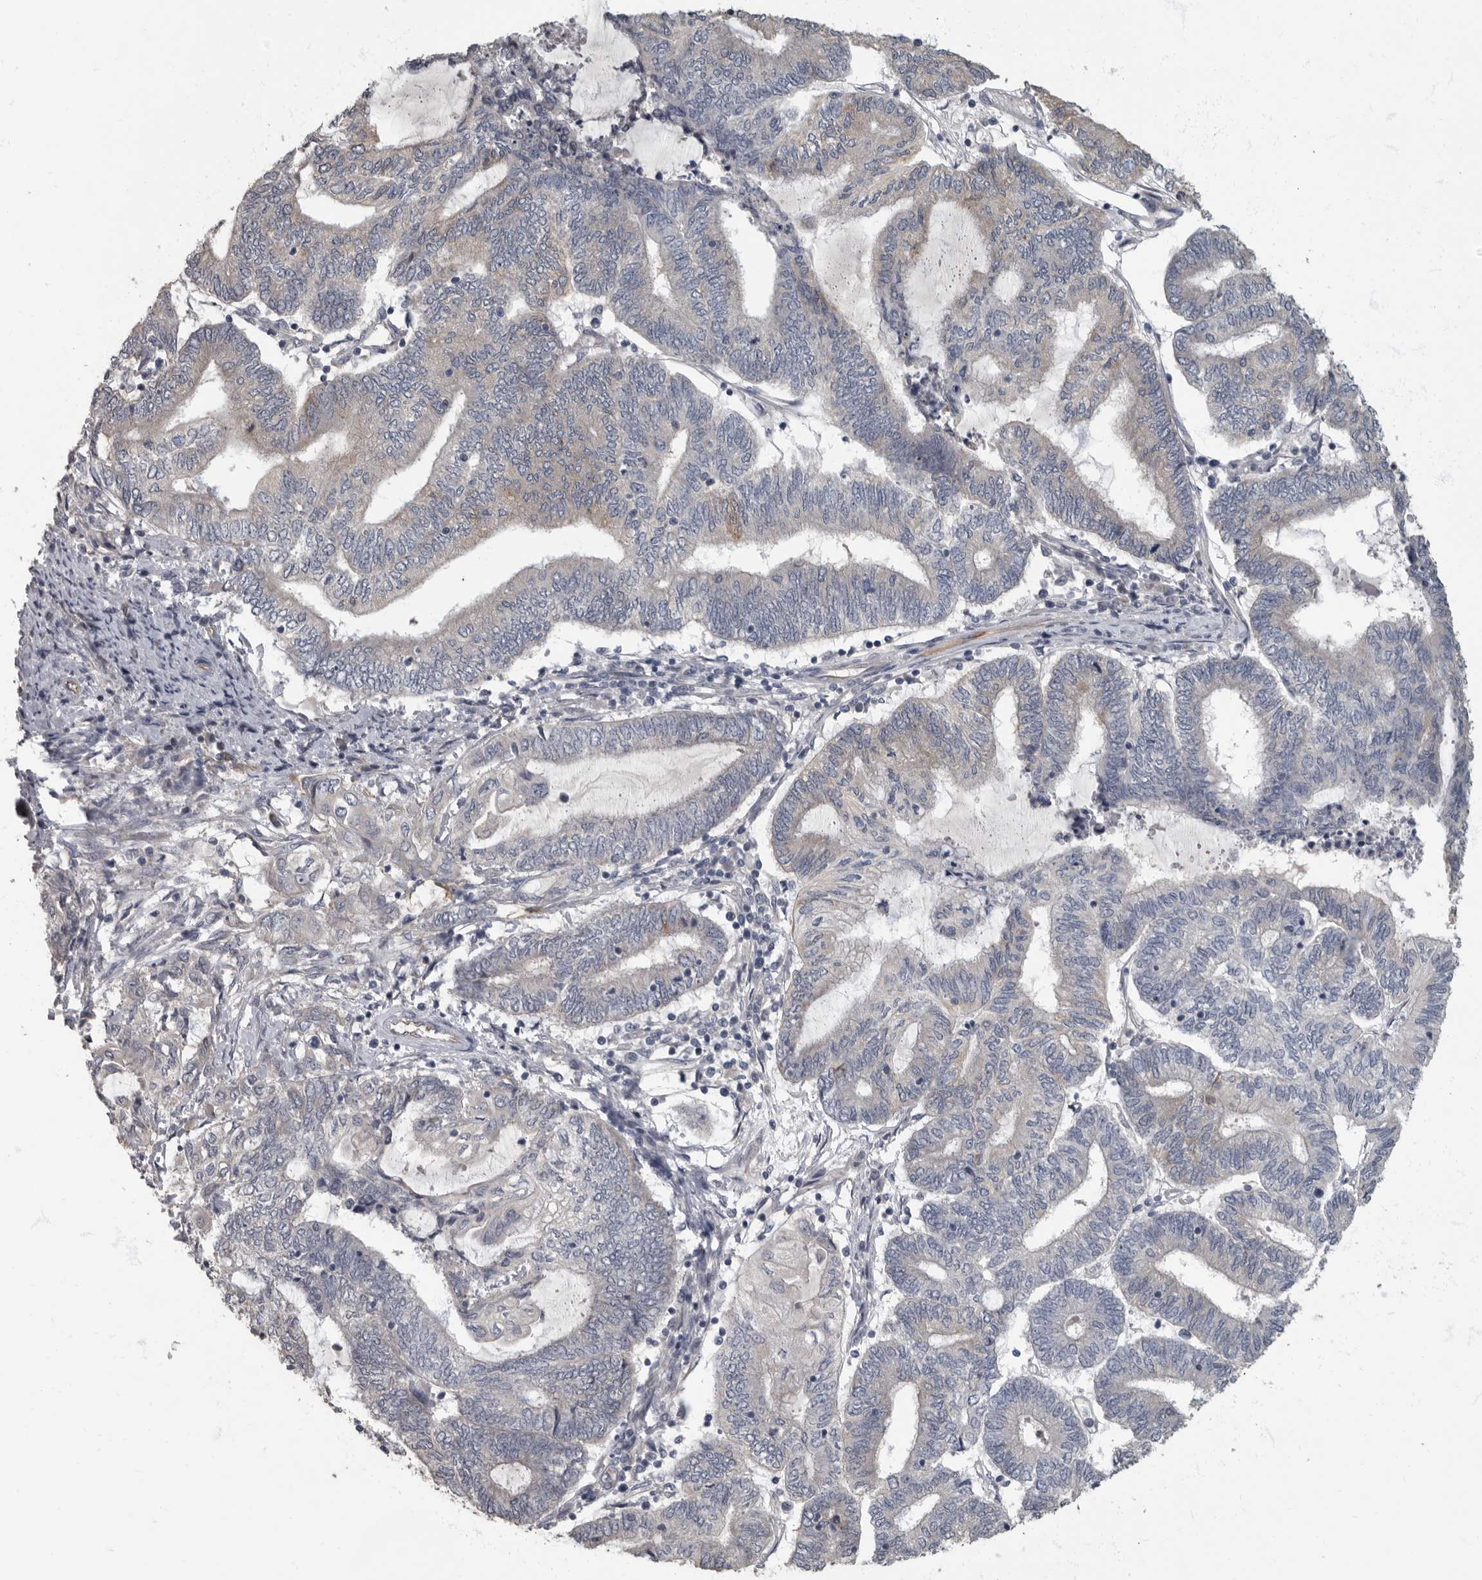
{"staining": {"intensity": "negative", "quantity": "none", "location": "none"}, "tissue": "endometrial cancer", "cell_type": "Tumor cells", "image_type": "cancer", "snomed": [{"axis": "morphology", "description": "Adenocarcinoma, NOS"}, {"axis": "topography", "description": "Uterus"}, {"axis": "topography", "description": "Endometrium"}], "caption": "Micrograph shows no protein expression in tumor cells of endometrial cancer tissue.", "gene": "PDK1", "patient": {"sex": "female", "age": 70}}